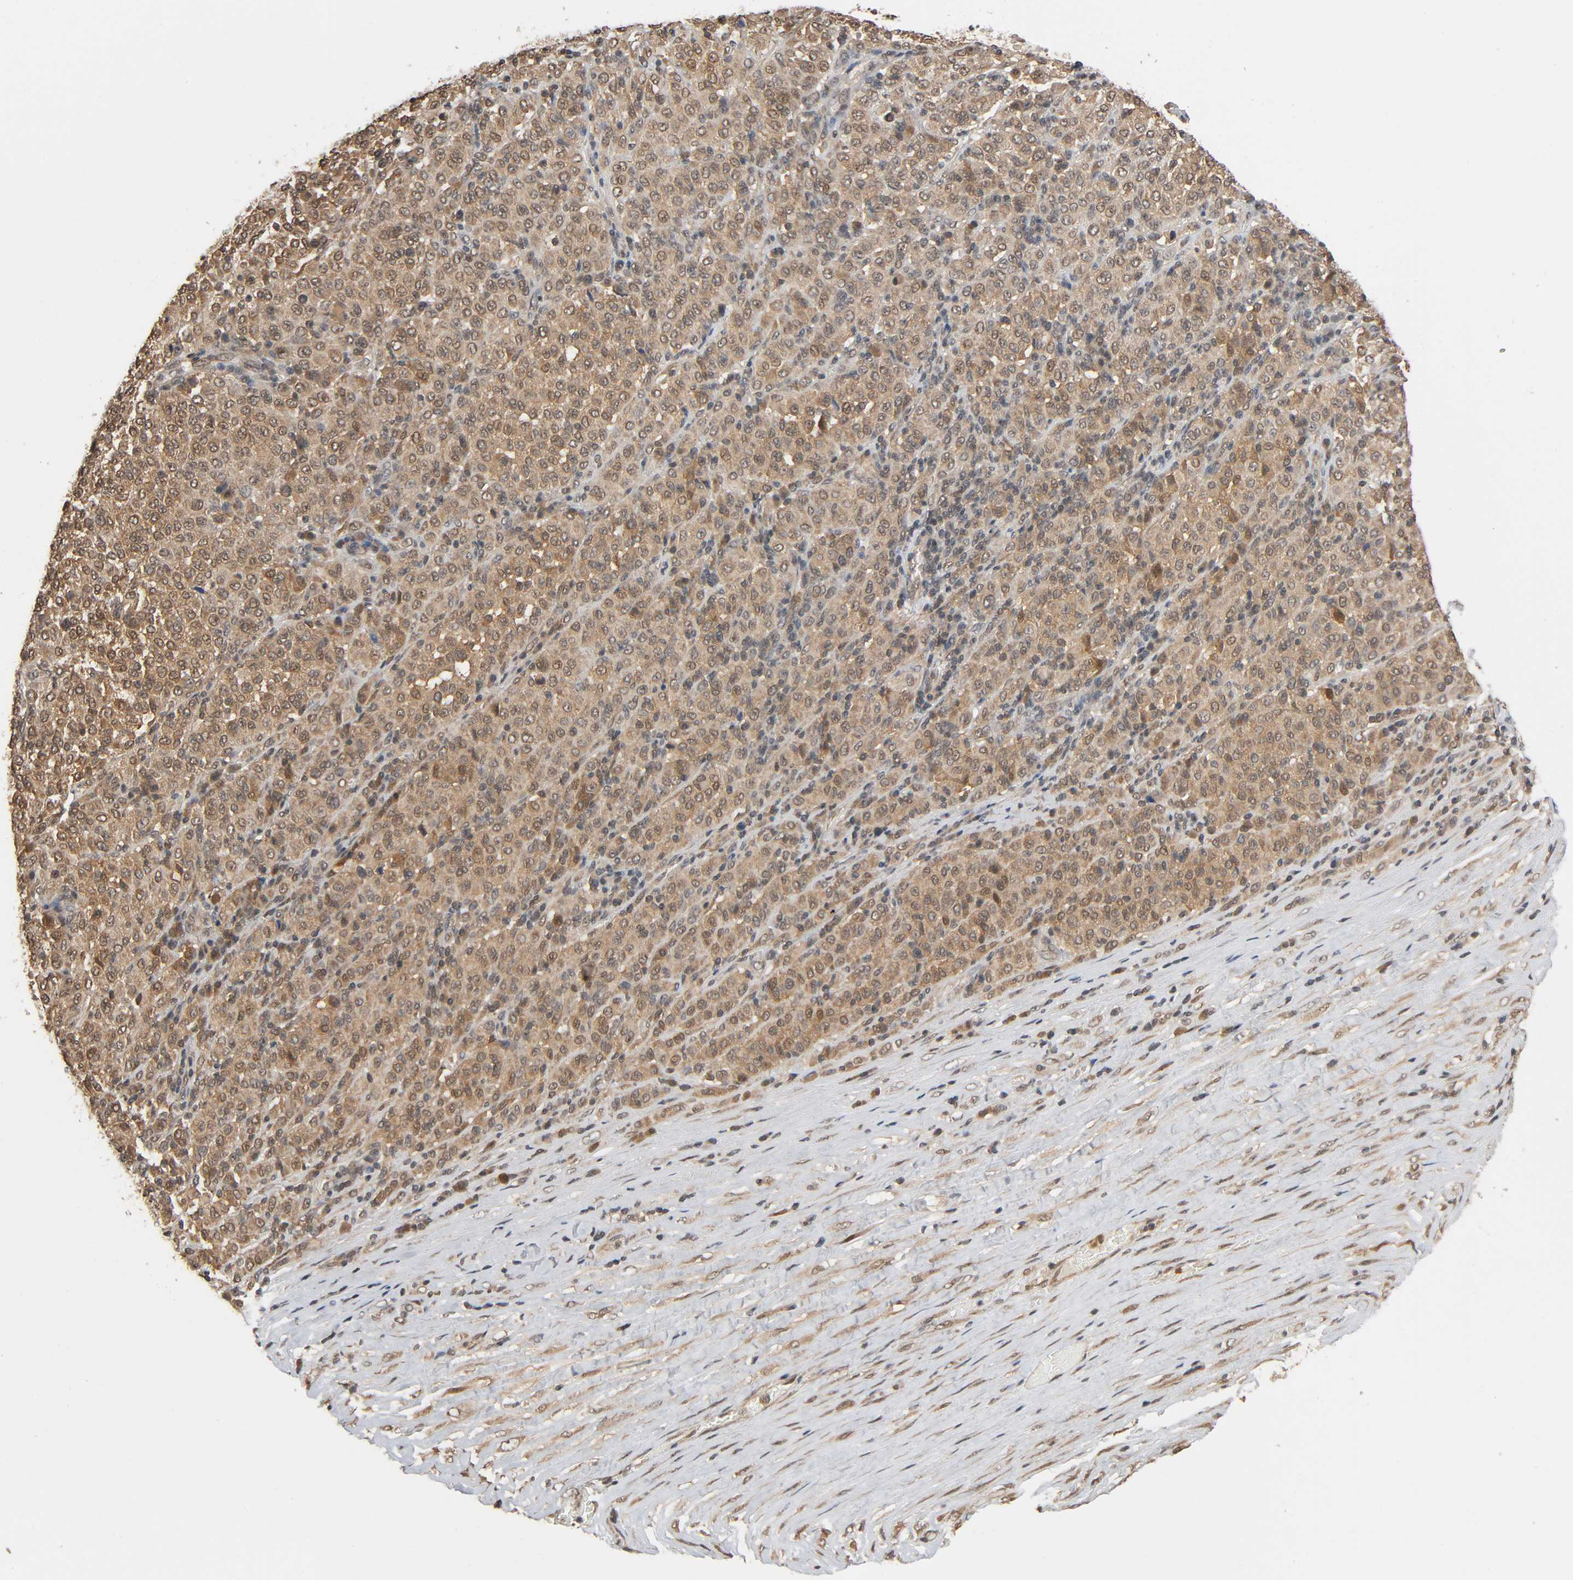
{"staining": {"intensity": "moderate", "quantity": "25%-75%", "location": "cytoplasmic/membranous,nuclear"}, "tissue": "melanoma", "cell_type": "Tumor cells", "image_type": "cancer", "snomed": [{"axis": "morphology", "description": "Malignant melanoma, Metastatic site"}, {"axis": "topography", "description": "Pancreas"}], "caption": "Melanoma tissue displays moderate cytoplasmic/membranous and nuclear expression in approximately 25%-75% of tumor cells, visualized by immunohistochemistry.", "gene": "NEDD8", "patient": {"sex": "female", "age": 30}}